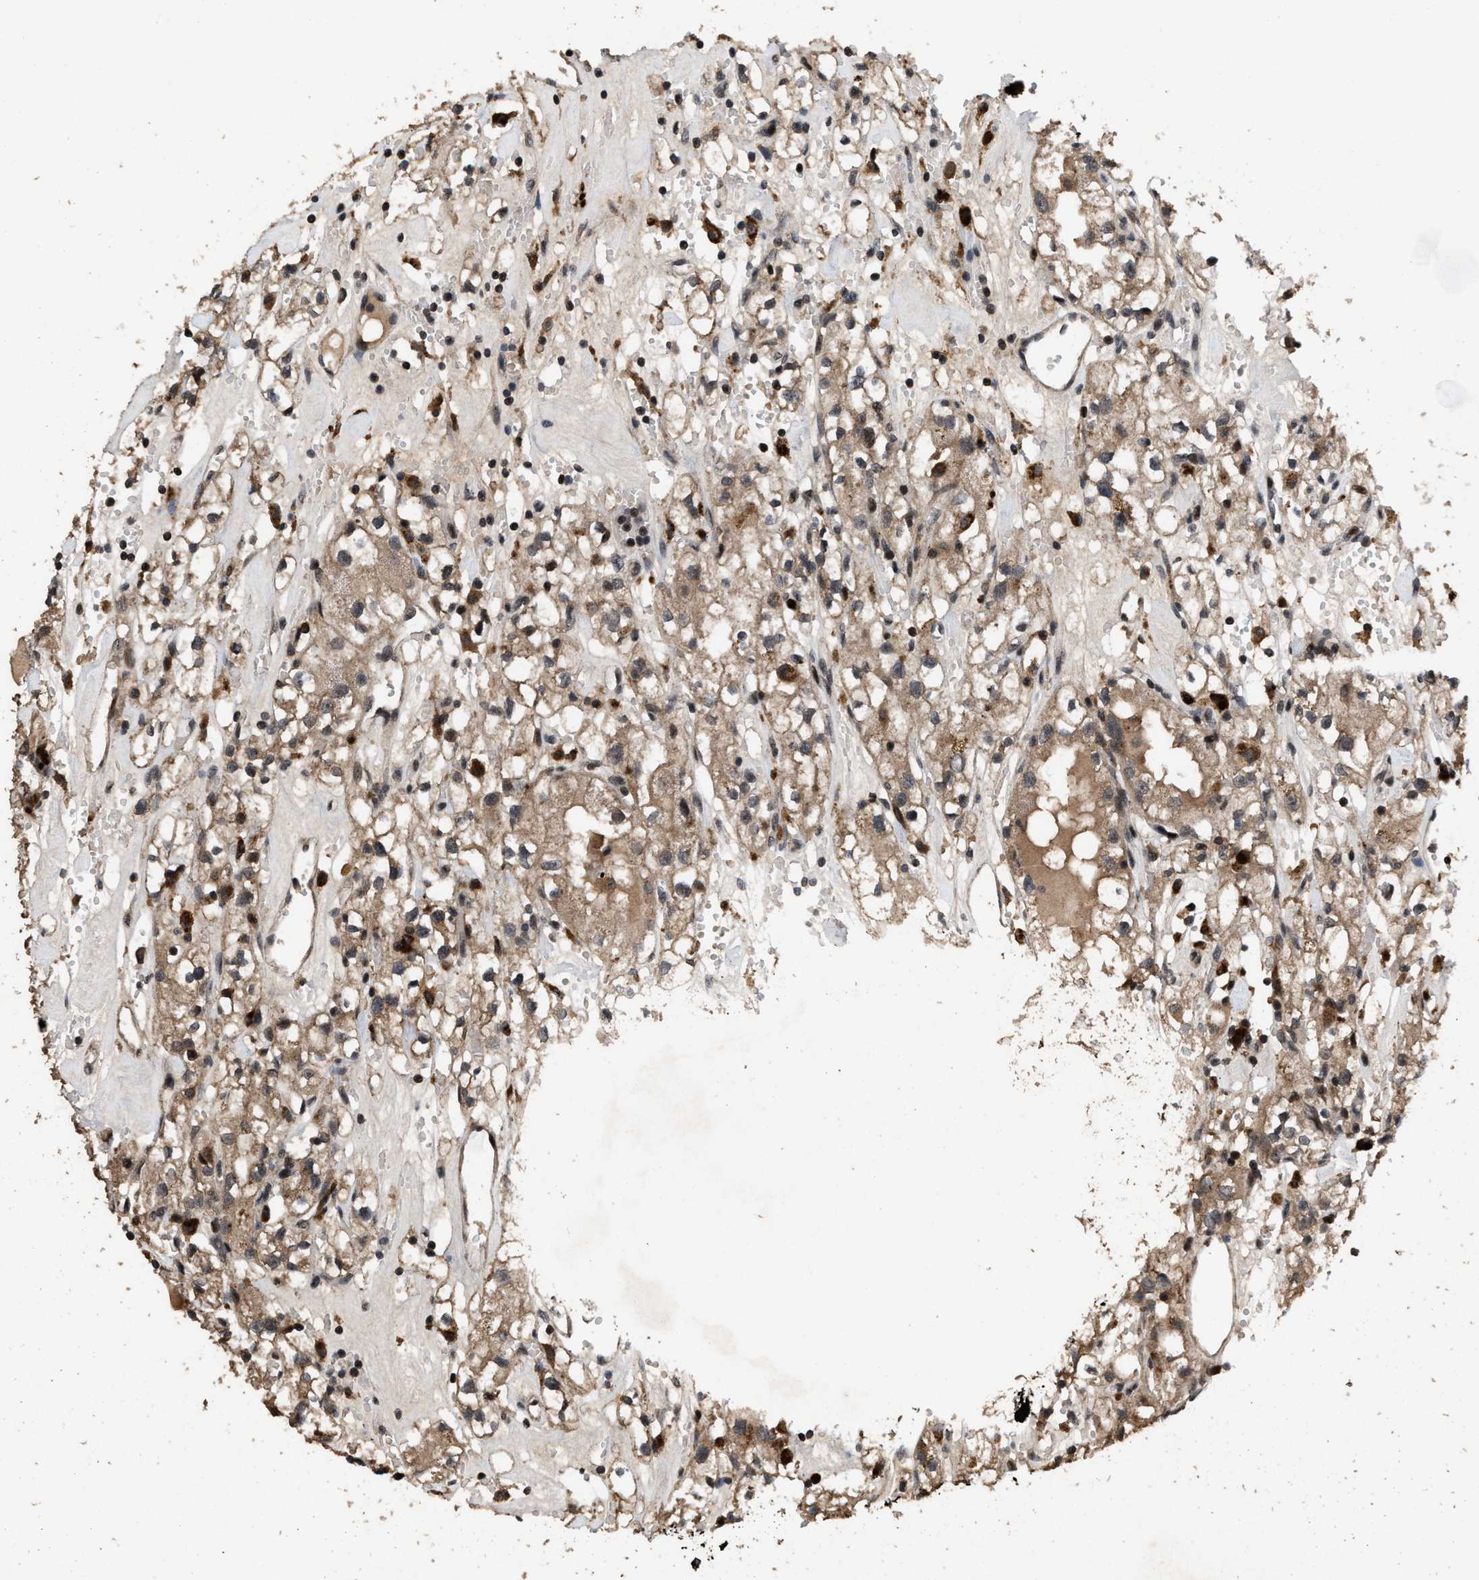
{"staining": {"intensity": "weak", "quantity": "25%-75%", "location": "cytoplasmic/membranous,nuclear"}, "tissue": "renal cancer", "cell_type": "Tumor cells", "image_type": "cancer", "snomed": [{"axis": "morphology", "description": "Adenocarcinoma, NOS"}, {"axis": "topography", "description": "Kidney"}], "caption": "Renal cancer tissue exhibits weak cytoplasmic/membranous and nuclear positivity in about 25%-75% of tumor cells, visualized by immunohistochemistry.", "gene": "HAUS6", "patient": {"sex": "male", "age": 56}}